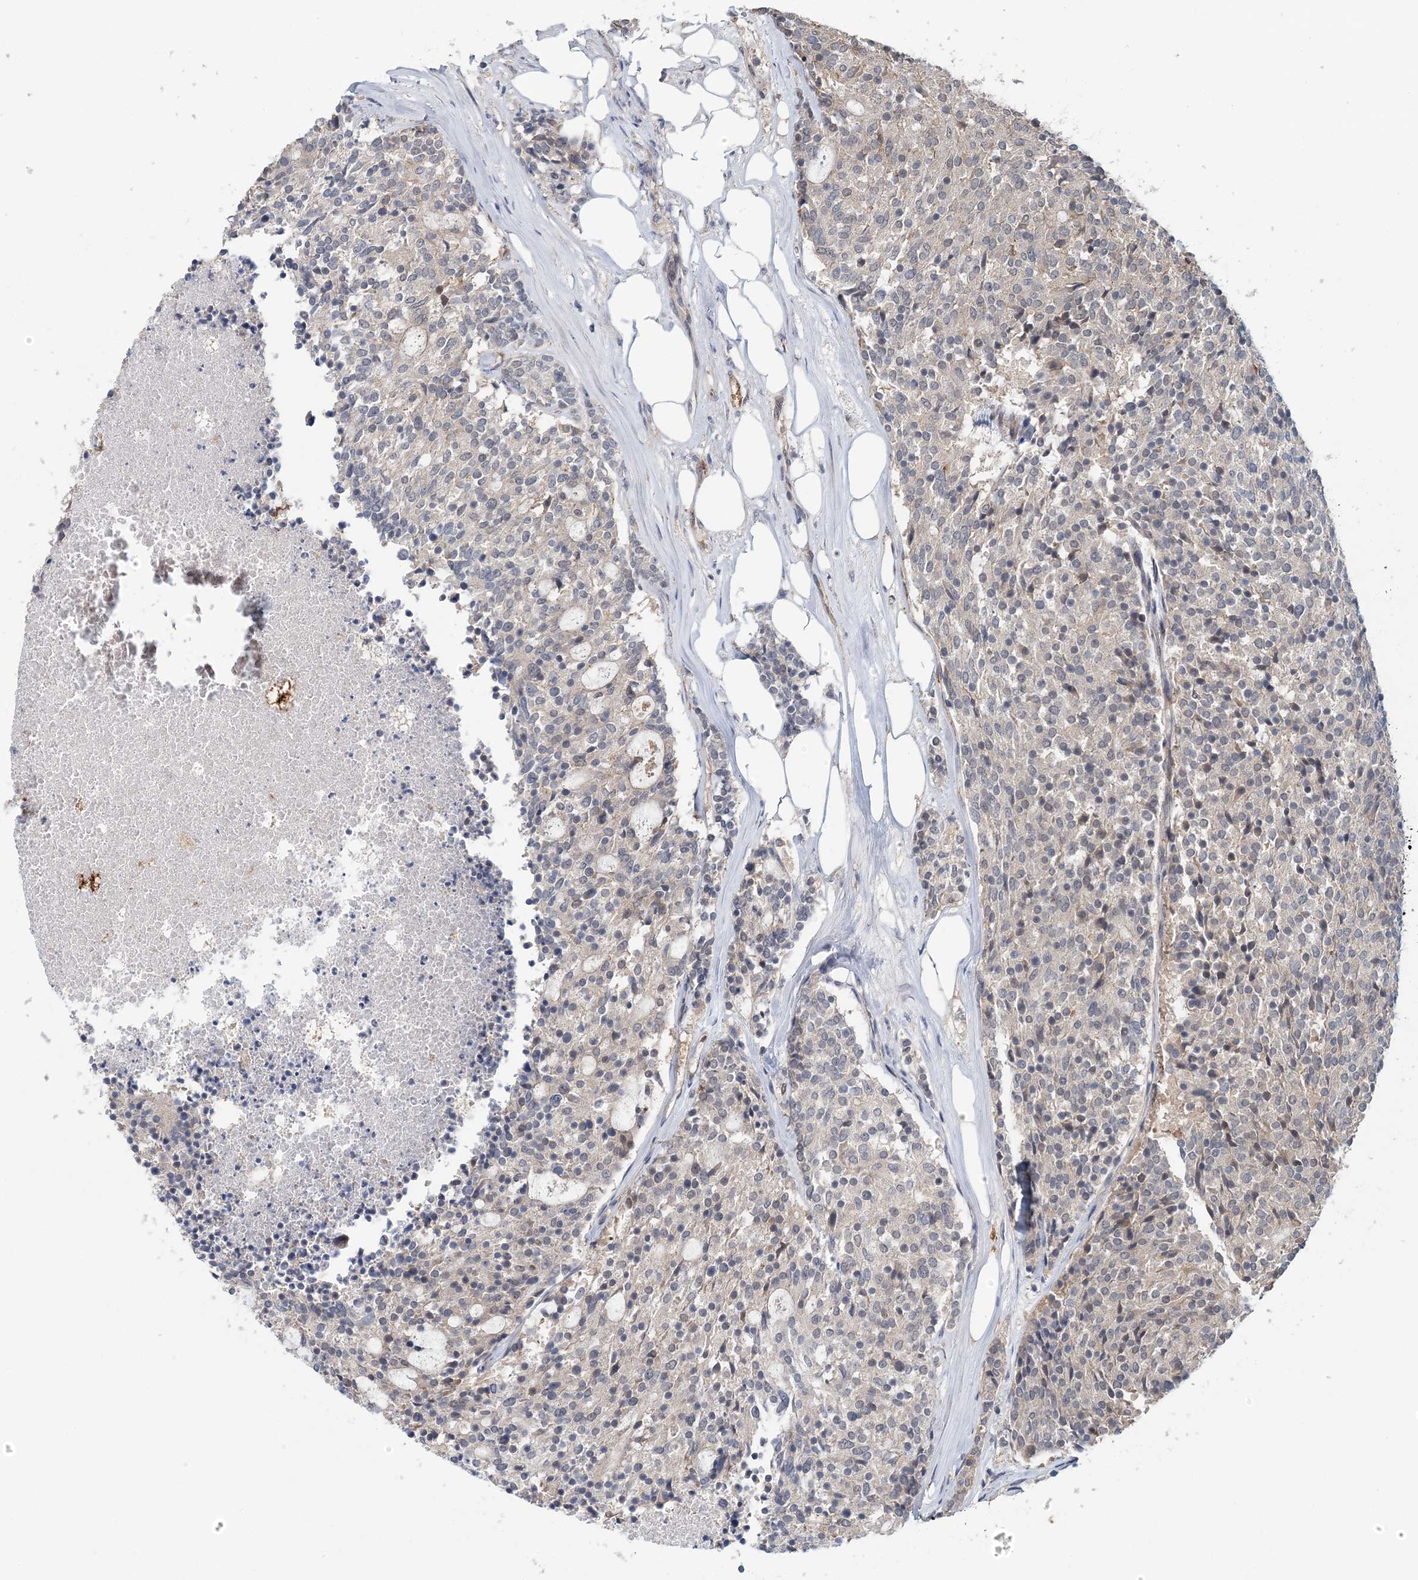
{"staining": {"intensity": "negative", "quantity": "none", "location": "none"}, "tissue": "carcinoid", "cell_type": "Tumor cells", "image_type": "cancer", "snomed": [{"axis": "morphology", "description": "Carcinoid, malignant, NOS"}, {"axis": "topography", "description": "Pancreas"}], "caption": "Protein analysis of carcinoid (malignant) reveals no significant staining in tumor cells. The staining was performed using DAB to visualize the protein expression in brown, while the nuclei were stained in blue with hematoxylin (Magnification: 20x).", "gene": "RNF25", "patient": {"sex": "female", "age": 54}}